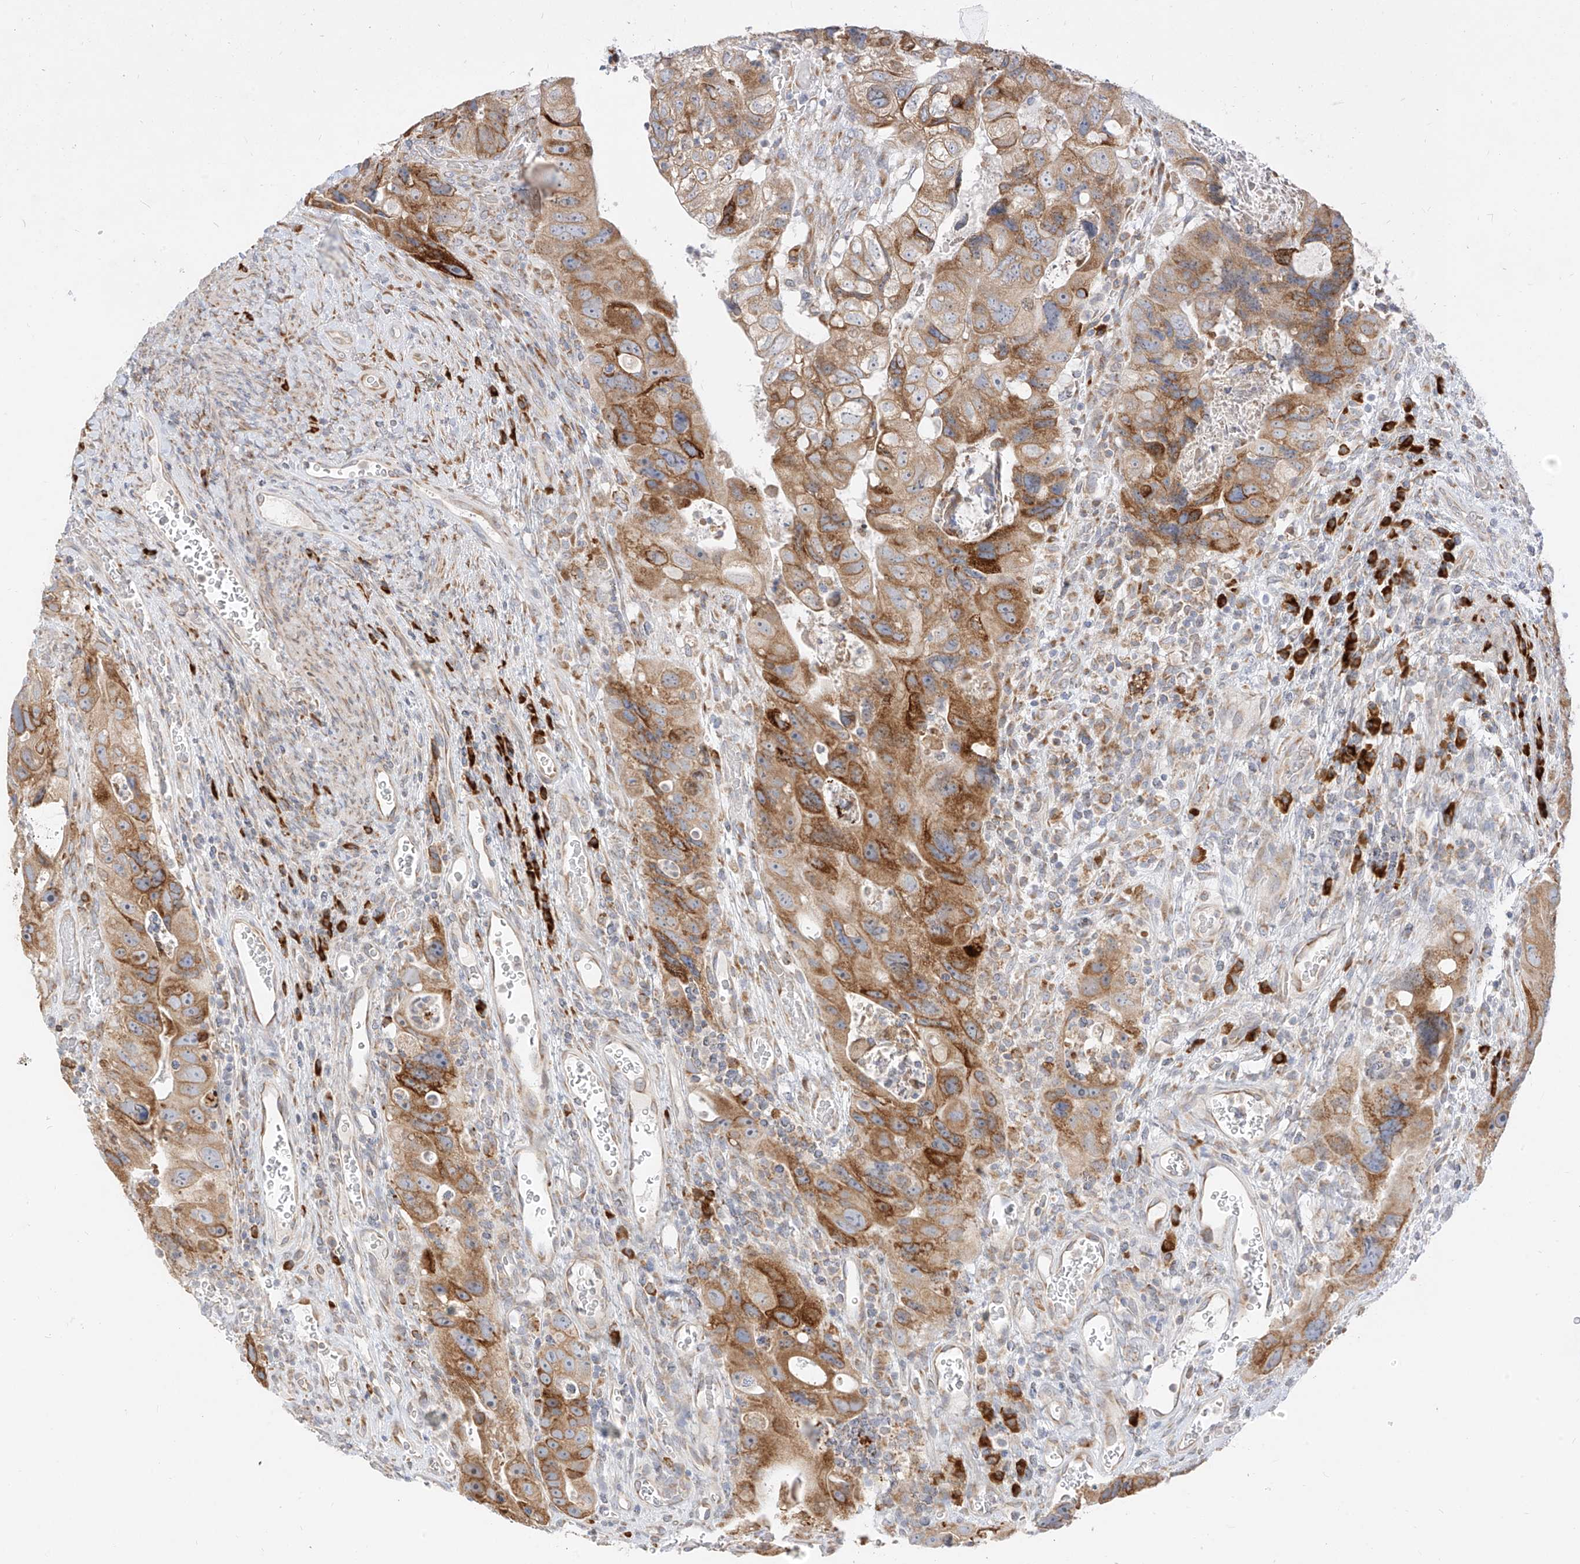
{"staining": {"intensity": "moderate", "quantity": ">75%", "location": "cytoplasmic/membranous"}, "tissue": "colorectal cancer", "cell_type": "Tumor cells", "image_type": "cancer", "snomed": [{"axis": "morphology", "description": "Adenocarcinoma, NOS"}, {"axis": "topography", "description": "Rectum"}], "caption": "Protein analysis of colorectal cancer tissue displays moderate cytoplasmic/membranous expression in about >75% of tumor cells. (DAB (3,3'-diaminobenzidine) IHC, brown staining for protein, blue staining for nuclei).", "gene": "STT3A", "patient": {"sex": "male", "age": 59}}